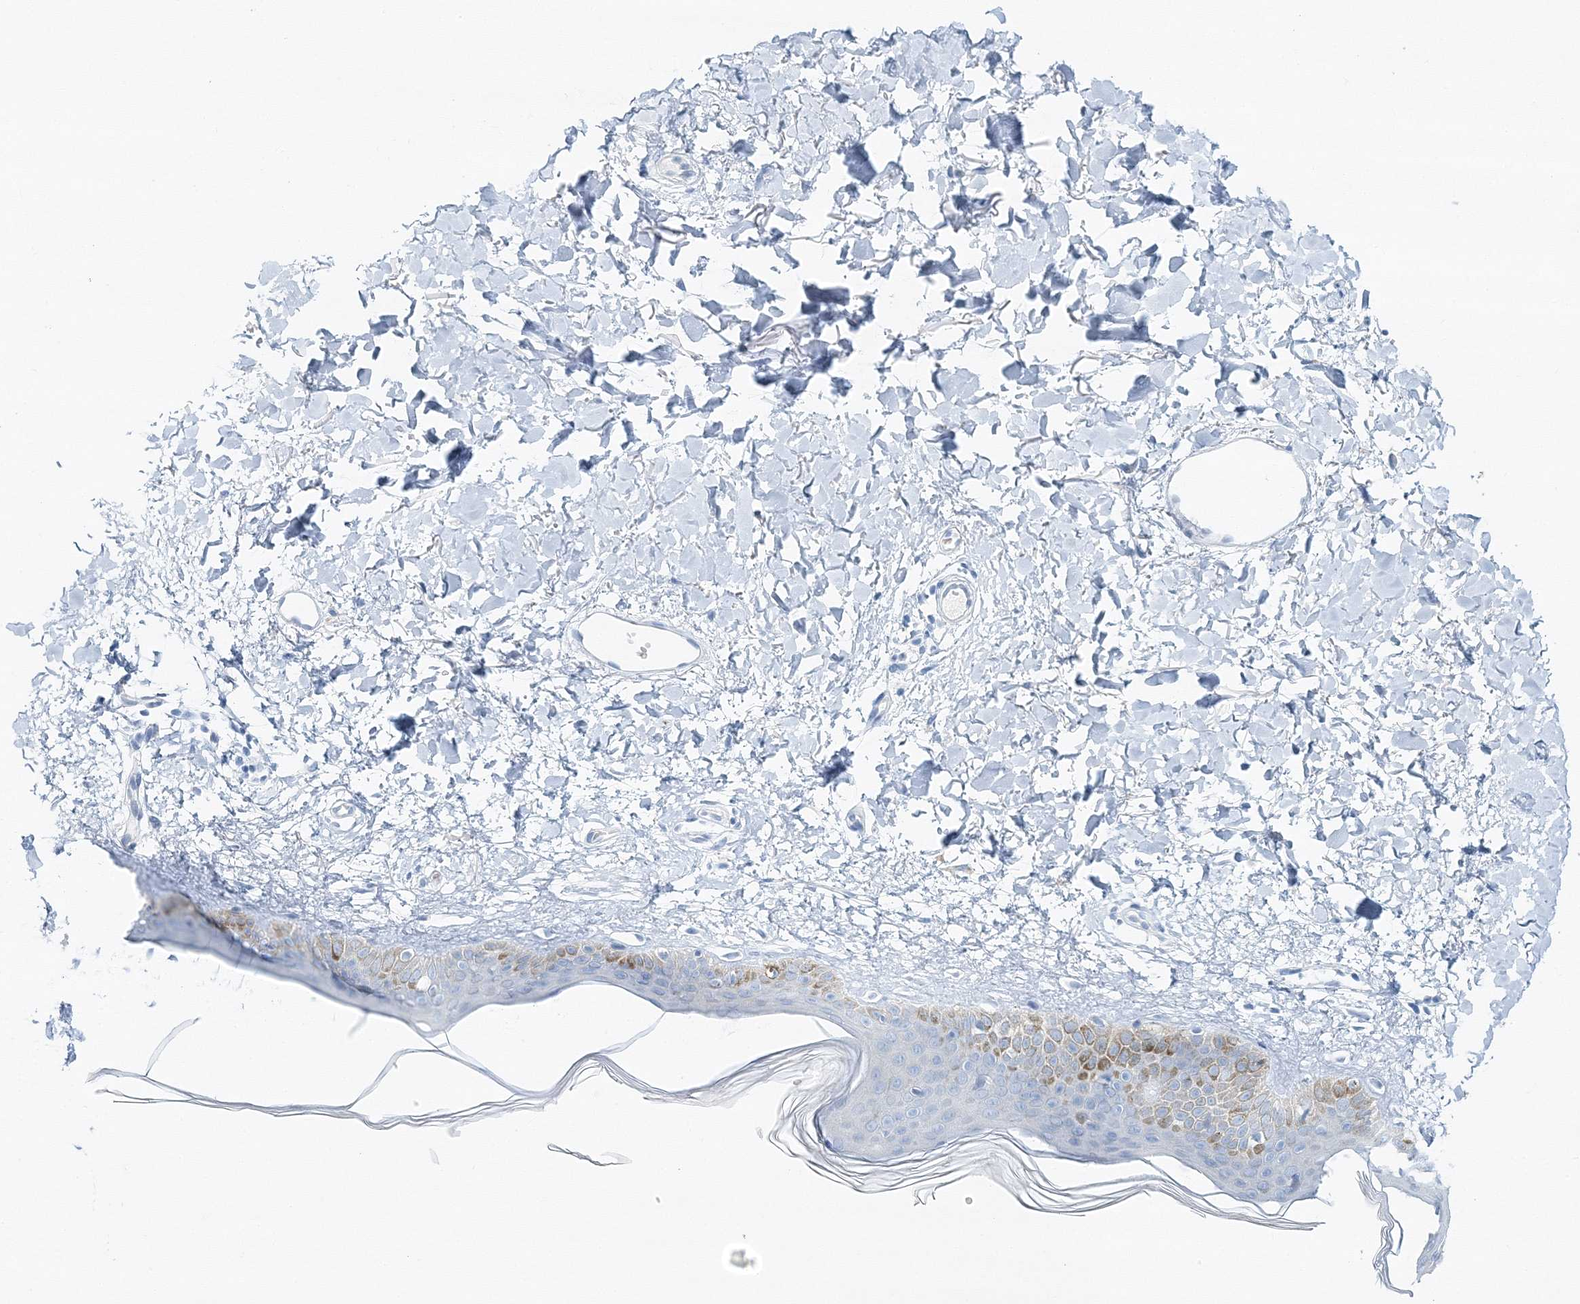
{"staining": {"intensity": "negative", "quantity": "none", "location": "none"}, "tissue": "skin", "cell_type": "Fibroblasts", "image_type": "normal", "snomed": [{"axis": "morphology", "description": "Normal tissue, NOS"}, {"axis": "topography", "description": "Skin"}], "caption": "Immunohistochemical staining of benign human skin demonstrates no significant staining in fibroblasts.", "gene": "VILL", "patient": {"sex": "female", "age": 58}}